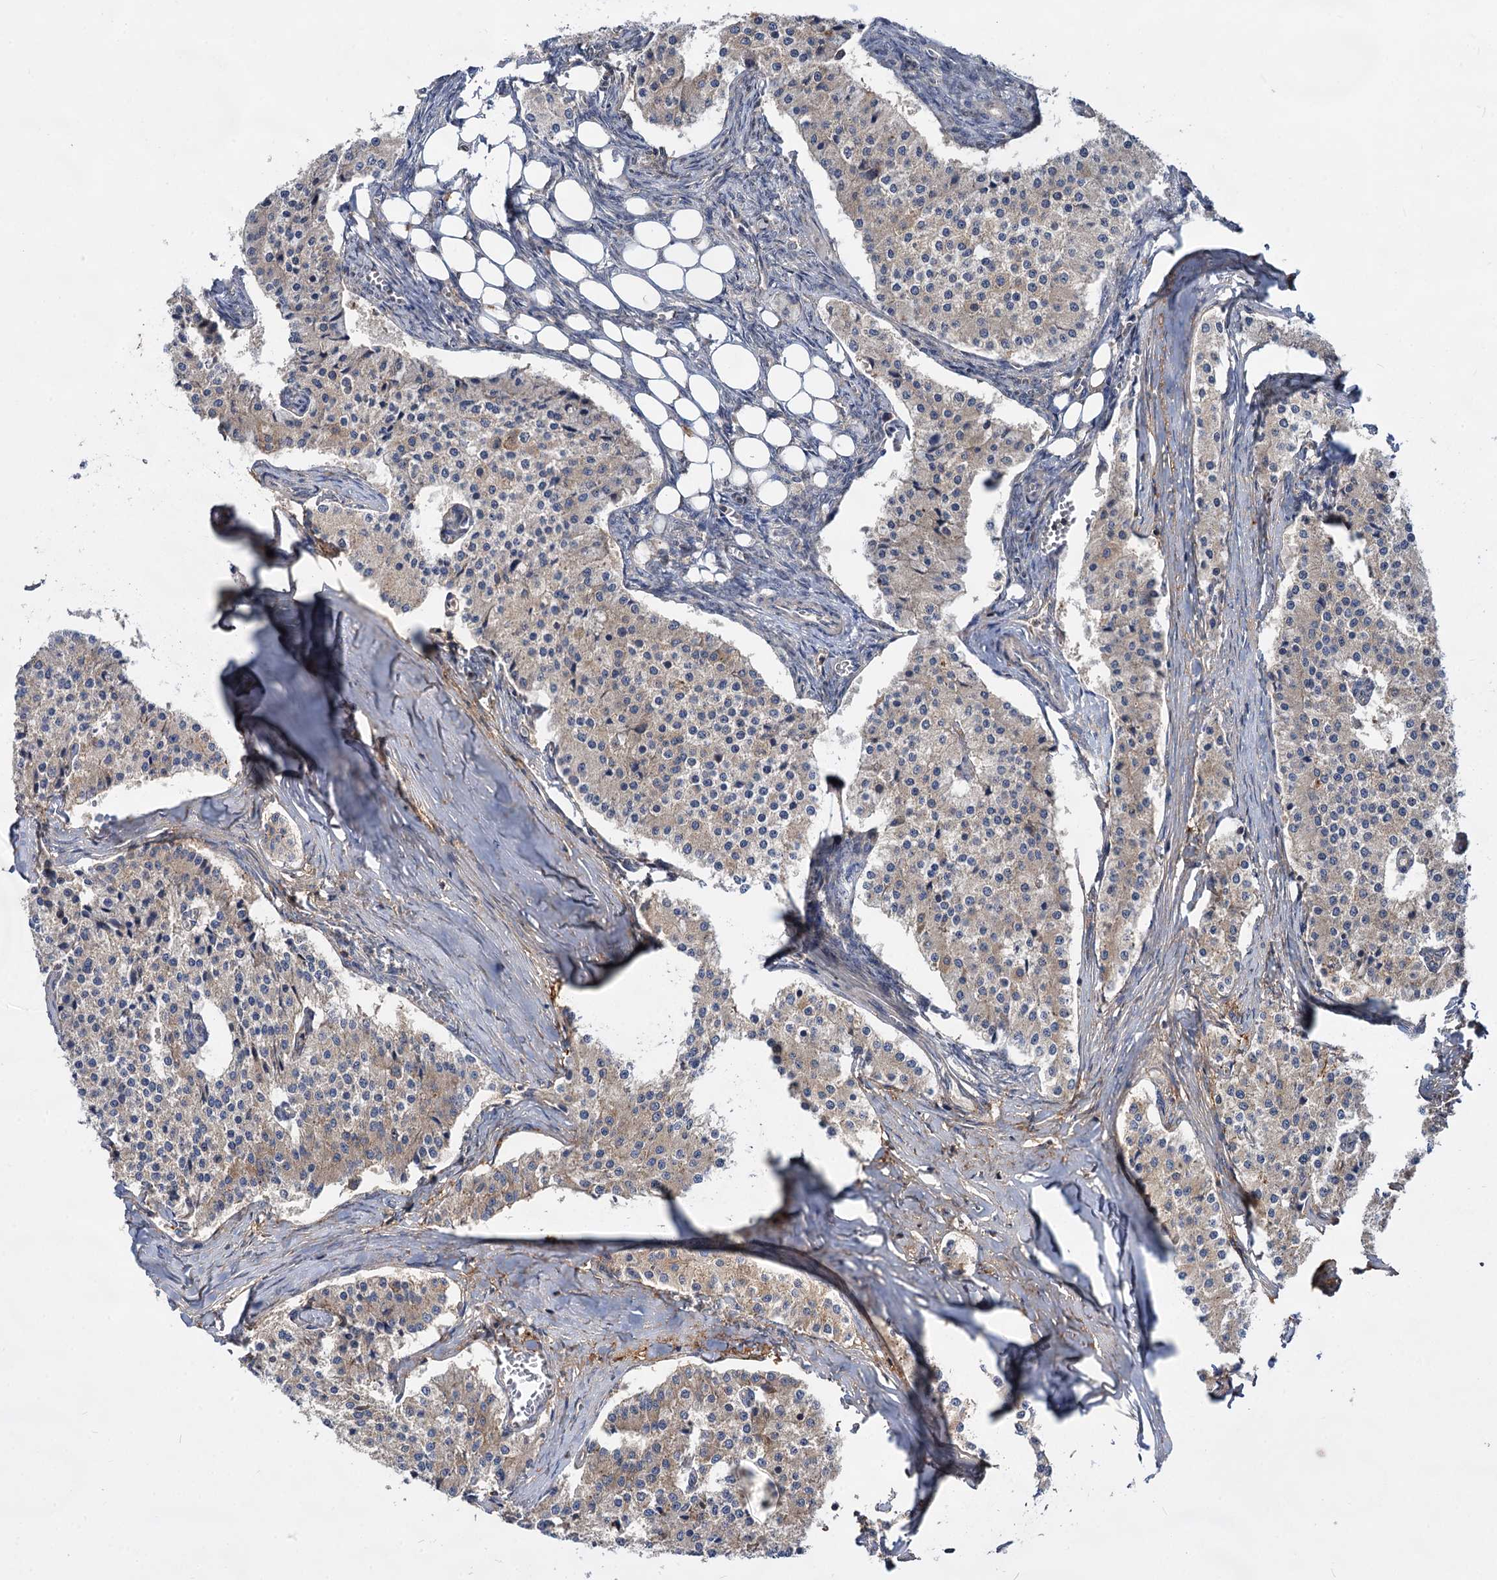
{"staining": {"intensity": "negative", "quantity": "none", "location": "none"}, "tissue": "carcinoid", "cell_type": "Tumor cells", "image_type": "cancer", "snomed": [{"axis": "morphology", "description": "Carcinoid, malignant, NOS"}, {"axis": "topography", "description": "Colon"}], "caption": "There is no significant staining in tumor cells of carcinoid.", "gene": "PACS1", "patient": {"sex": "female", "age": 52}}